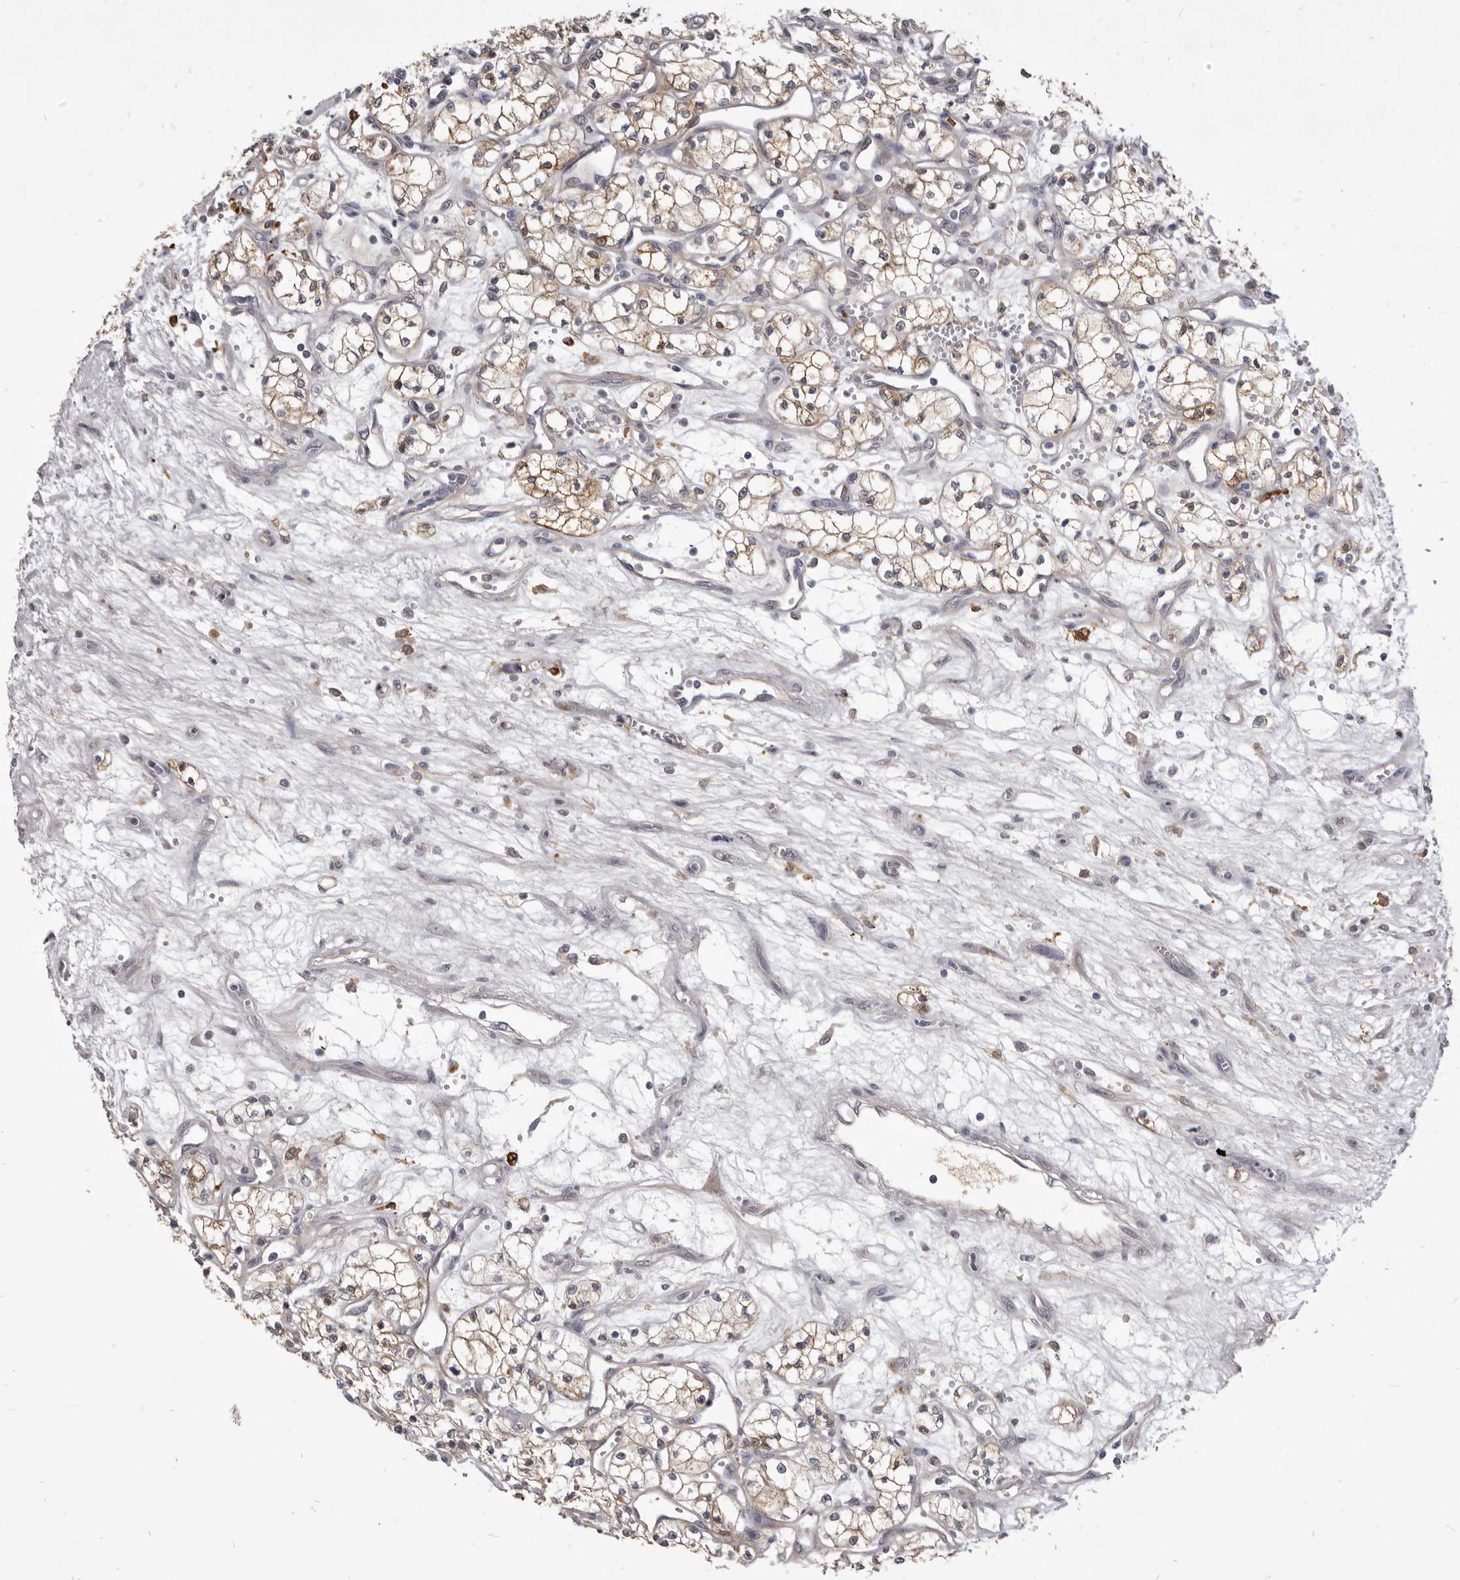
{"staining": {"intensity": "weak", "quantity": "25%-75%", "location": "cytoplasmic/membranous"}, "tissue": "renal cancer", "cell_type": "Tumor cells", "image_type": "cancer", "snomed": [{"axis": "morphology", "description": "Adenocarcinoma, NOS"}, {"axis": "topography", "description": "Kidney"}], "caption": "Immunohistochemical staining of human renal cancer displays weak cytoplasmic/membranous protein staining in about 25%-75% of tumor cells.", "gene": "VPS45", "patient": {"sex": "male", "age": 59}}